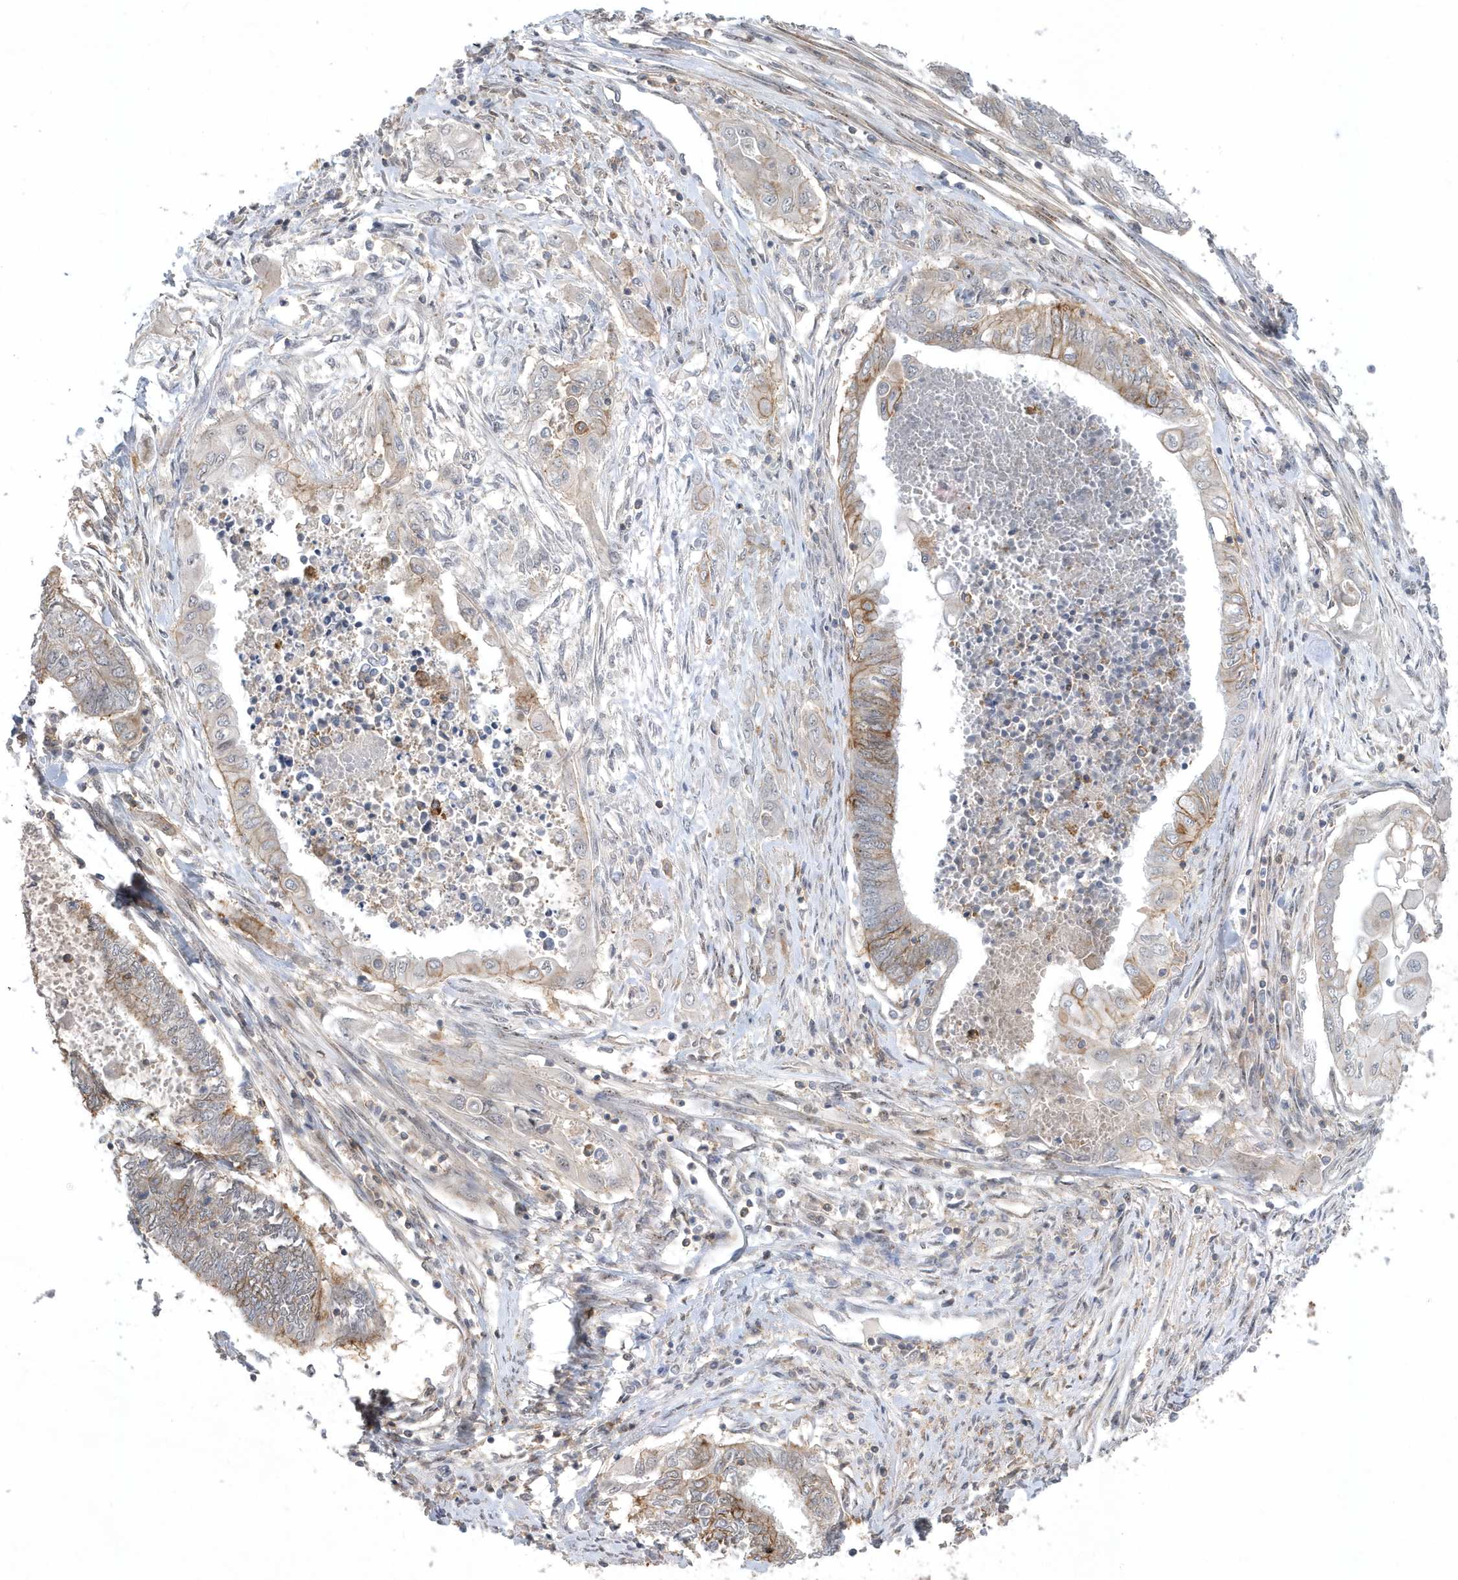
{"staining": {"intensity": "moderate", "quantity": "<25%", "location": "cytoplasmic/membranous"}, "tissue": "endometrial cancer", "cell_type": "Tumor cells", "image_type": "cancer", "snomed": [{"axis": "morphology", "description": "Adenocarcinoma, NOS"}, {"axis": "topography", "description": "Uterus"}, {"axis": "topography", "description": "Endometrium"}], "caption": "The immunohistochemical stain labels moderate cytoplasmic/membranous positivity in tumor cells of endometrial cancer tissue.", "gene": "CRIP3", "patient": {"sex": "female", "age": 70}}